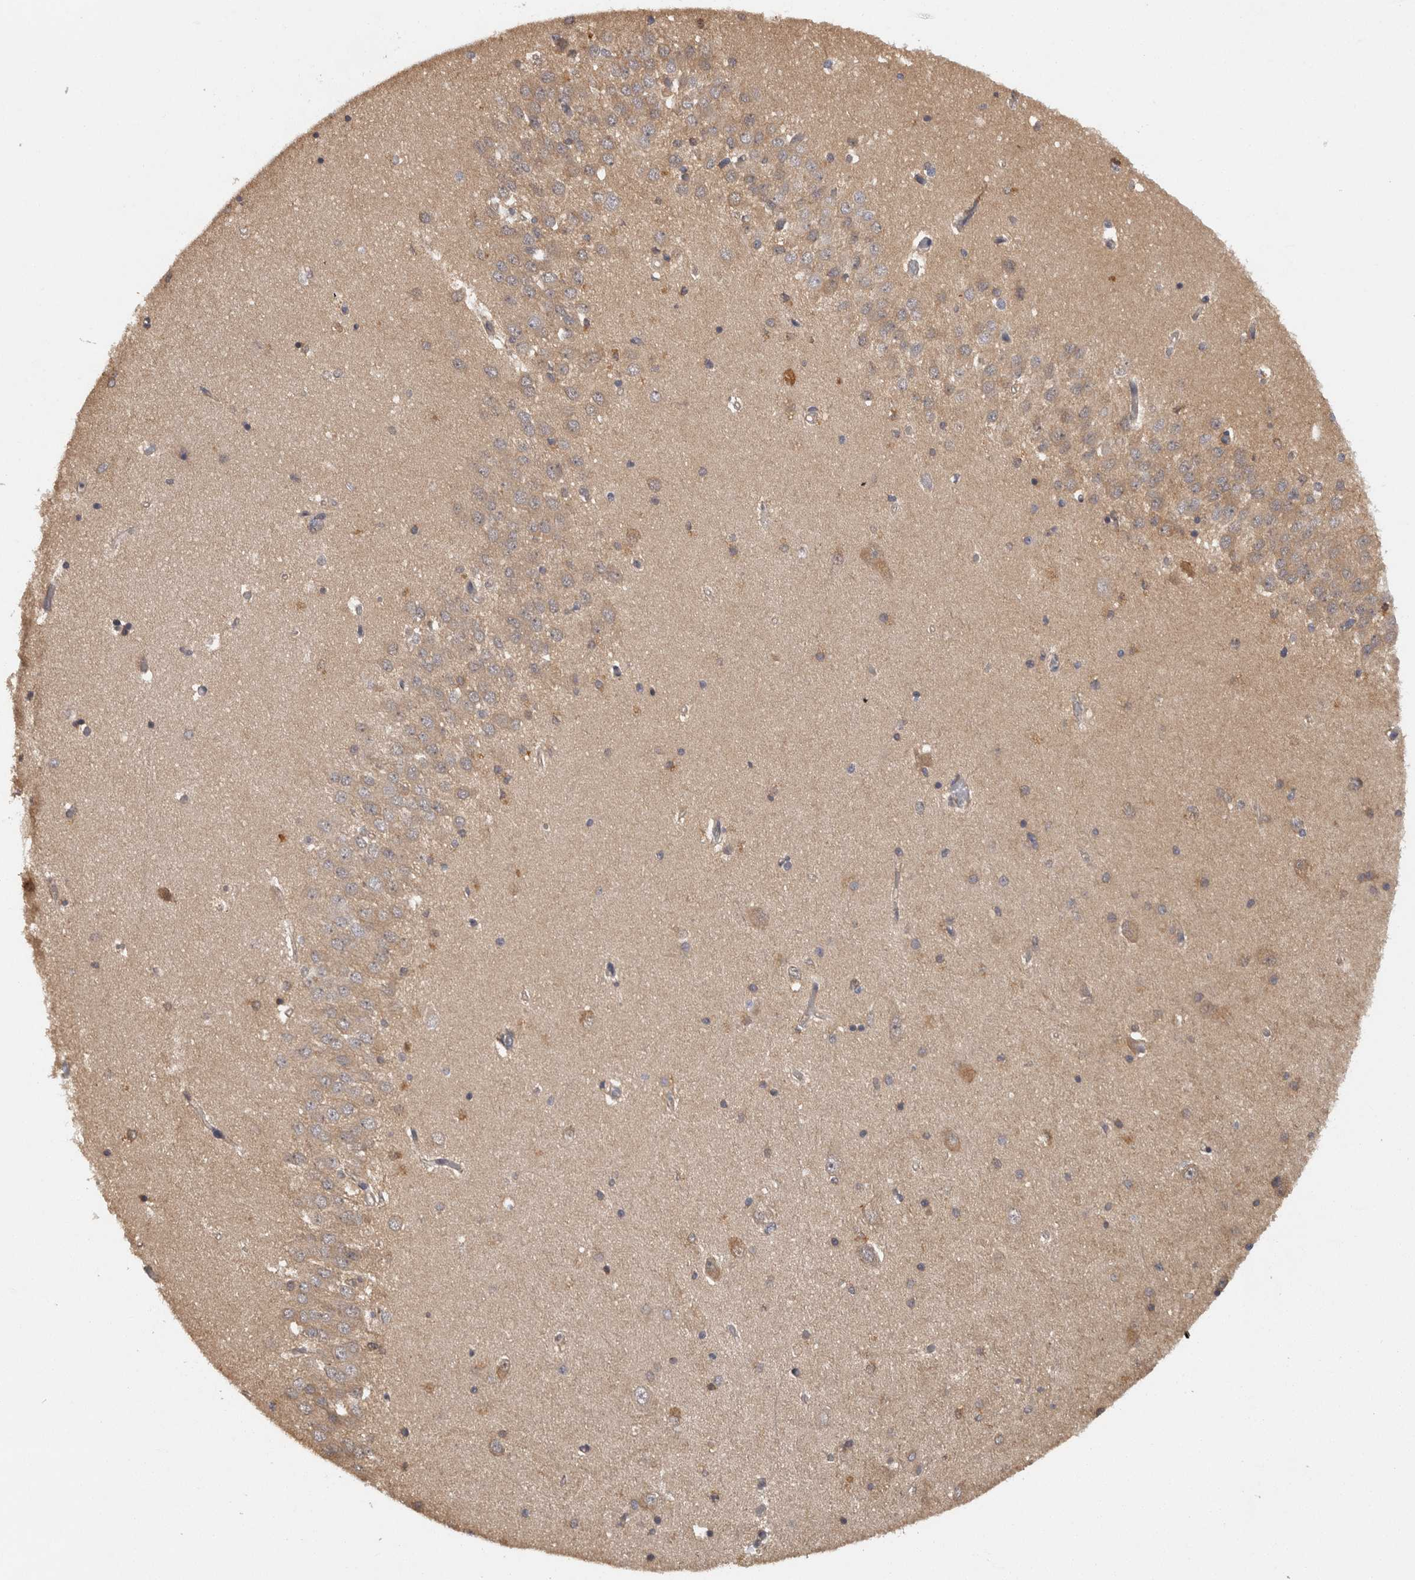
{"staining": {"intensity": "weak", "quantity": "25%-75%", "location": "cytoplasmic/membranous"}, "tissue": "hippocampus", "cell_type": "Glial cells", "image_type": "normal", "snomed": [{"axis": "morphology", "description": "Normal tissue, NOS"}, {"axis": "topography", "description": "Hippocampus"}], "caption": "Immunohistochemical staining of unremarkable hippocampus displays weak cytoplasmic/membranous protein expression in about 25%-75% of glial cells. The staining is performed using DAB (3,3'-diaminobenzidine) brown chromogen to label protein expression. The nuclei are counter-stained blue using hematoxylin.", "gene": "ACAT2", "patient": {"sex": "male", "age": 45}}